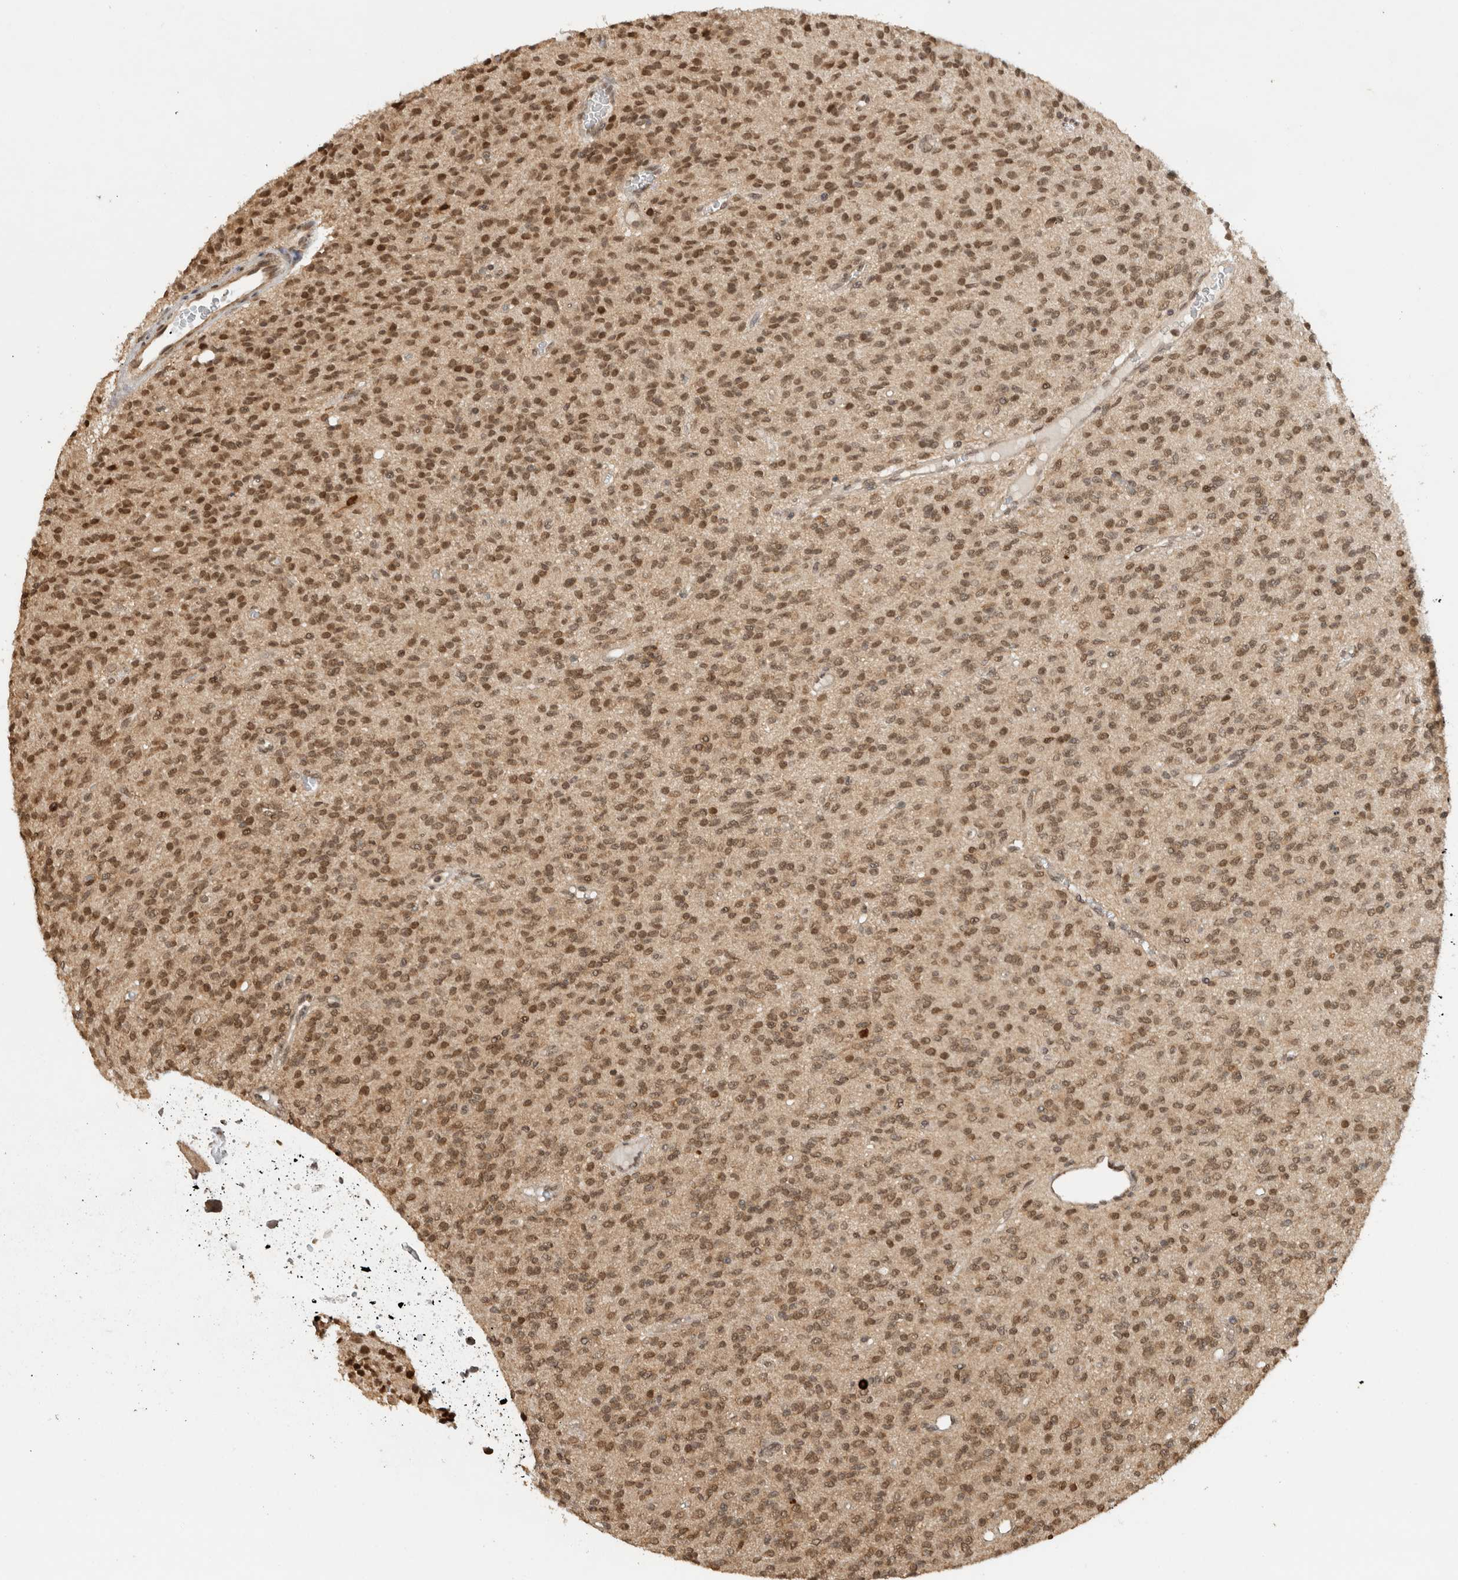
{"staining": {"intensity": "moderate", "quantity": ">75%", "location": "nuclear"}, "tissue": "glioma", "cell_type": "Tumor cells", "image_type": "cancer", "snomed": [{"axis": "morphology", "description": "Glioma, malignant, High grade"}, {"axis": "topography", "description": "Brain"}], "caption": "This micrograph reveals immunohistochemistry (IHC) staining of glioma, with medium moderate nuclear positivity in approximately >75% of tumor cells.", "gene": "C1orf21", "patient": {"sex": "male", "age": 34}}